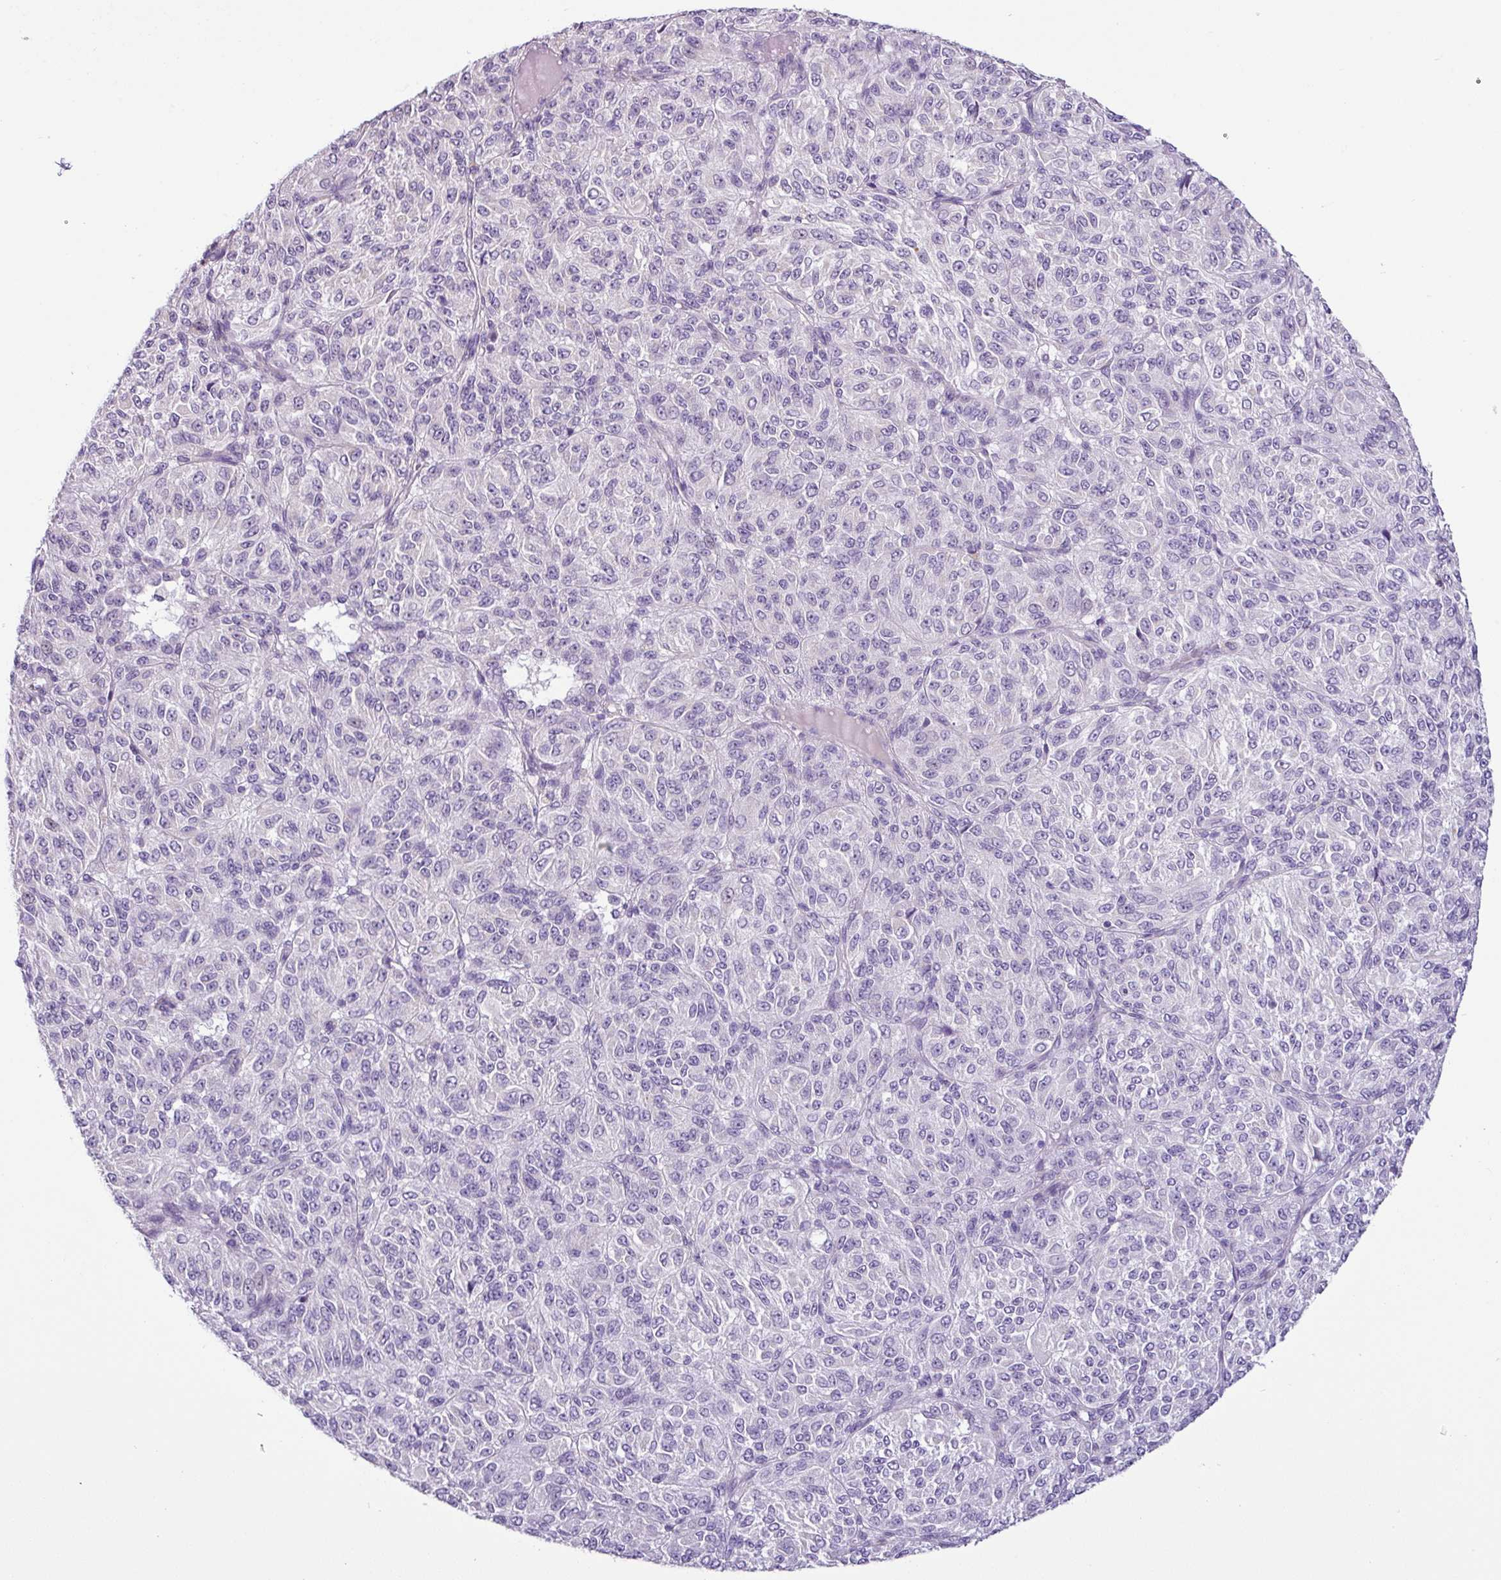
{"staining": {"intensity": "negative", "quantity": "none", "location": "none"}, "tissue": "melanoma", "cell_type": "Tumor cells", "image_type": "cancer", "snomed": [{"axis": "morphology", "description": "Malignant melanoma, Metastatic site"}, {"axis": "topography", "description": "Brain"}], "caption": "The immunohistochemistry image has no significant expression in tumor cells of melanoma tissue. (DAB IHC, high magnification).", "gene": "HMCN2", "patient": {"sex": "female", "age": 56}}